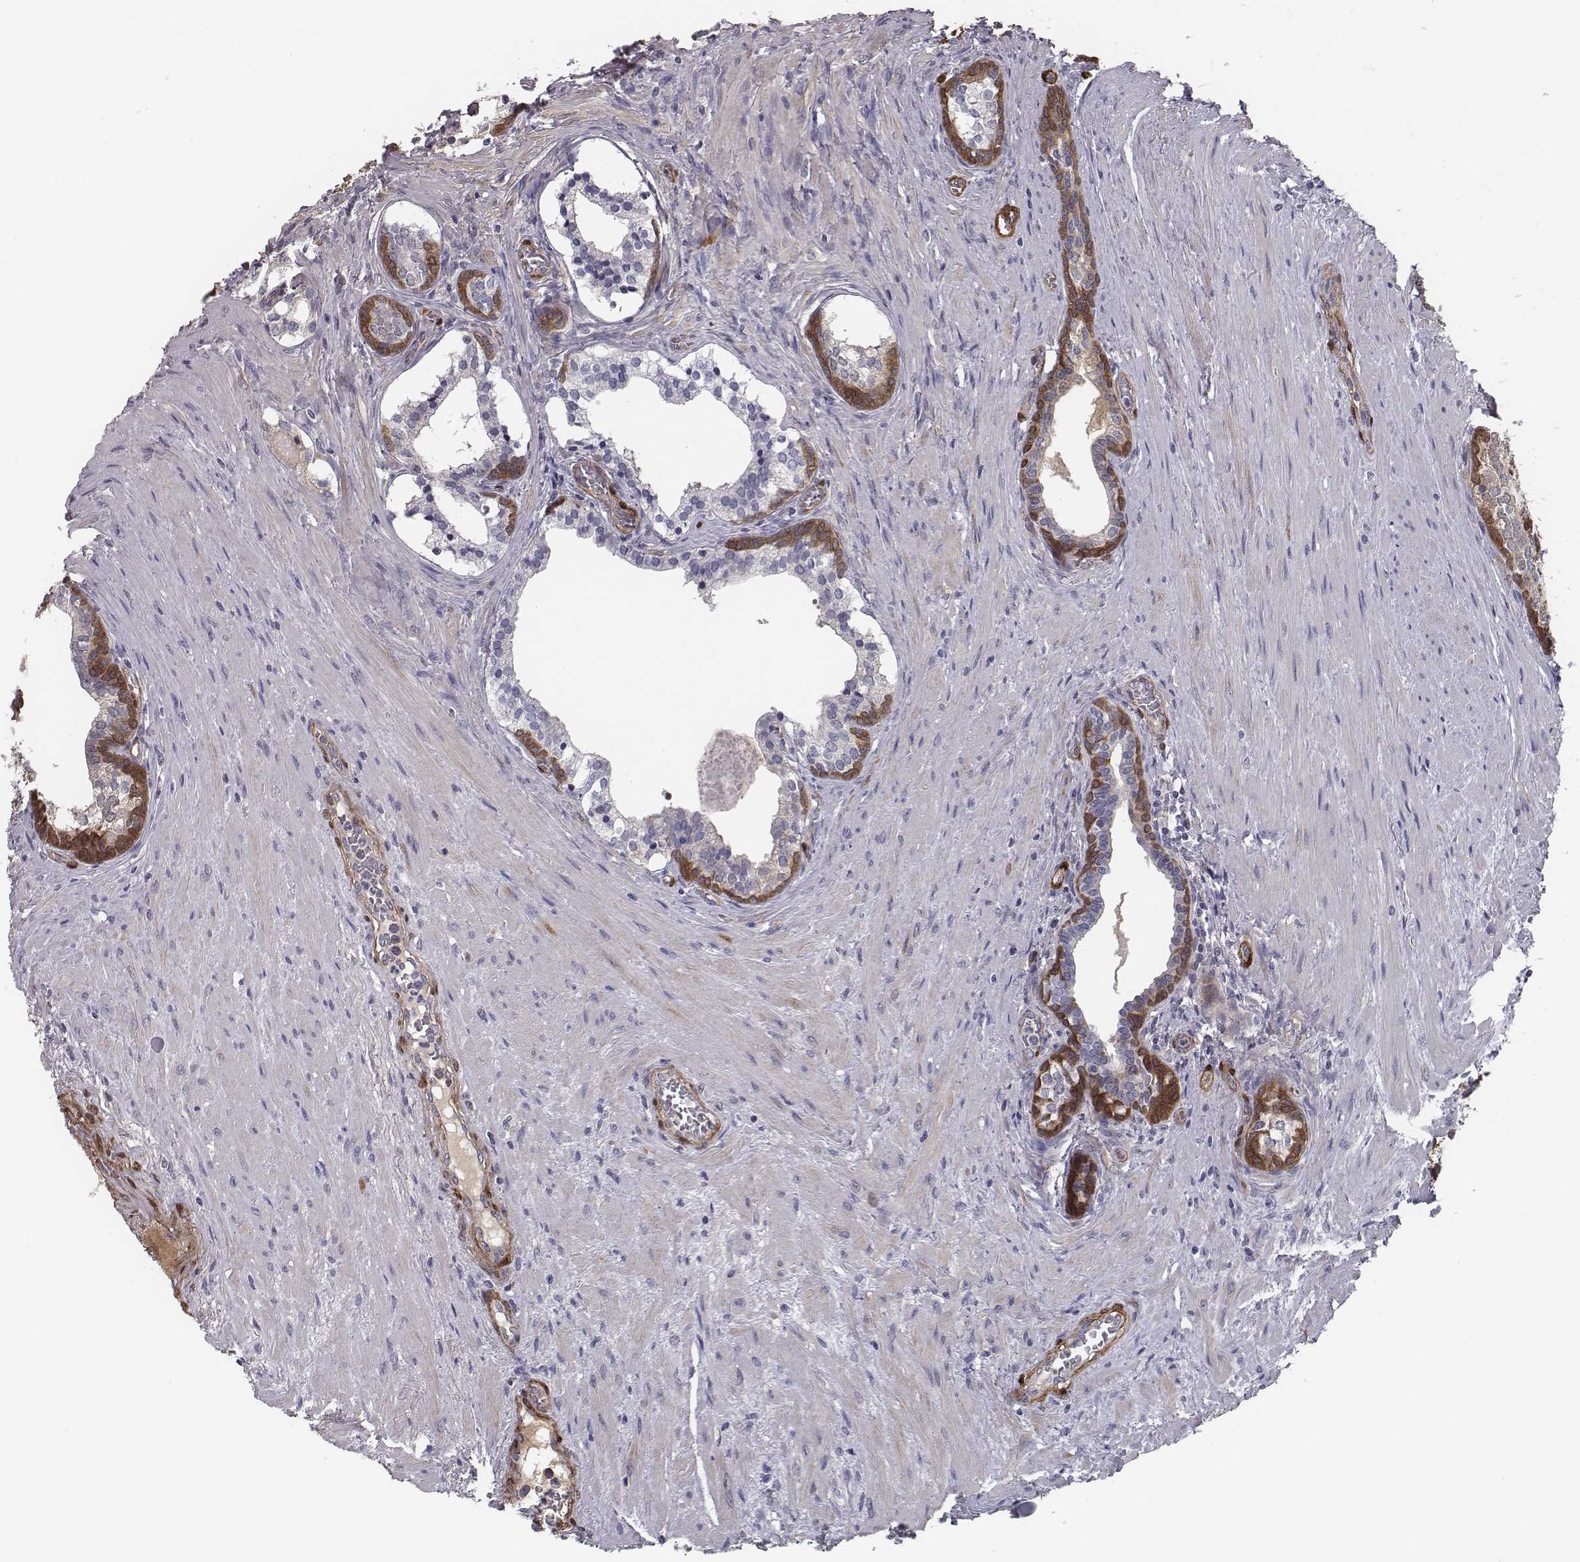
{"staining": {"intensity": "negative", "quantity": "none", "location": "none"}, "tissue": "prostate cancer", "cell_type": "Tumor cells", "image_type": "cancer", "snomed": [{"axis": "morphology", "description": "Adenocarcinoma, NOS"}, {"axis": "morphology", "description": "Adenocarcinoma, High grade"}, {"axis": "topography", "description": "Prostate"}], "caption": "Immunohistochemical staining of human prostate high-grade adenocarcinoma demonstrates no significant positivity in tumor cells.", "gene": "ISYNA1", "patient": {"sex": "male", "age": 61}}